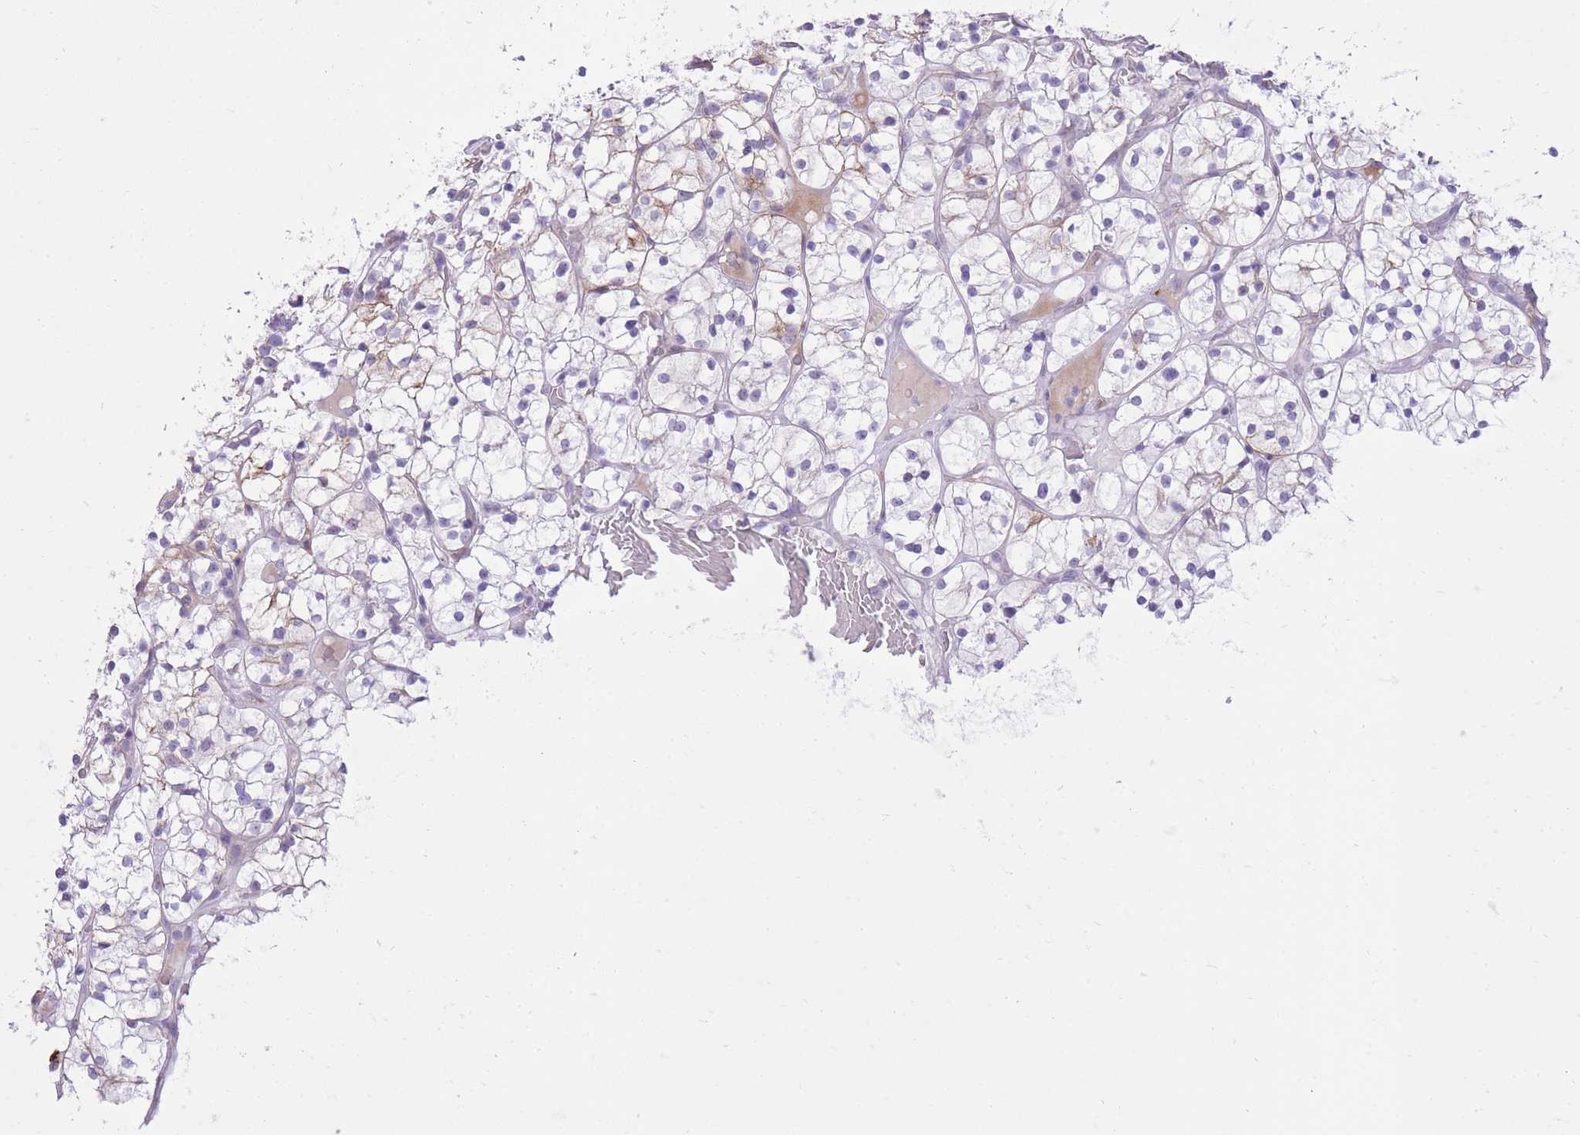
{"staining": {"intensity": "negative", "quantity": "none", "location": "none"}, "tissue": "renal cancer", "cell_type": "Tumor cells", "image_type": "cancer", "snomed": [{"axis": "morphology", "description": "Adenocarcinoma, NOS"}, {"axis": "topography", "description": "Kidney"}], "caption": "Tumor cells show no significant positivity in renal adenocarcinoma.", "gene": "MEIS3", "patient": {"sex": "female", "age": 64}}